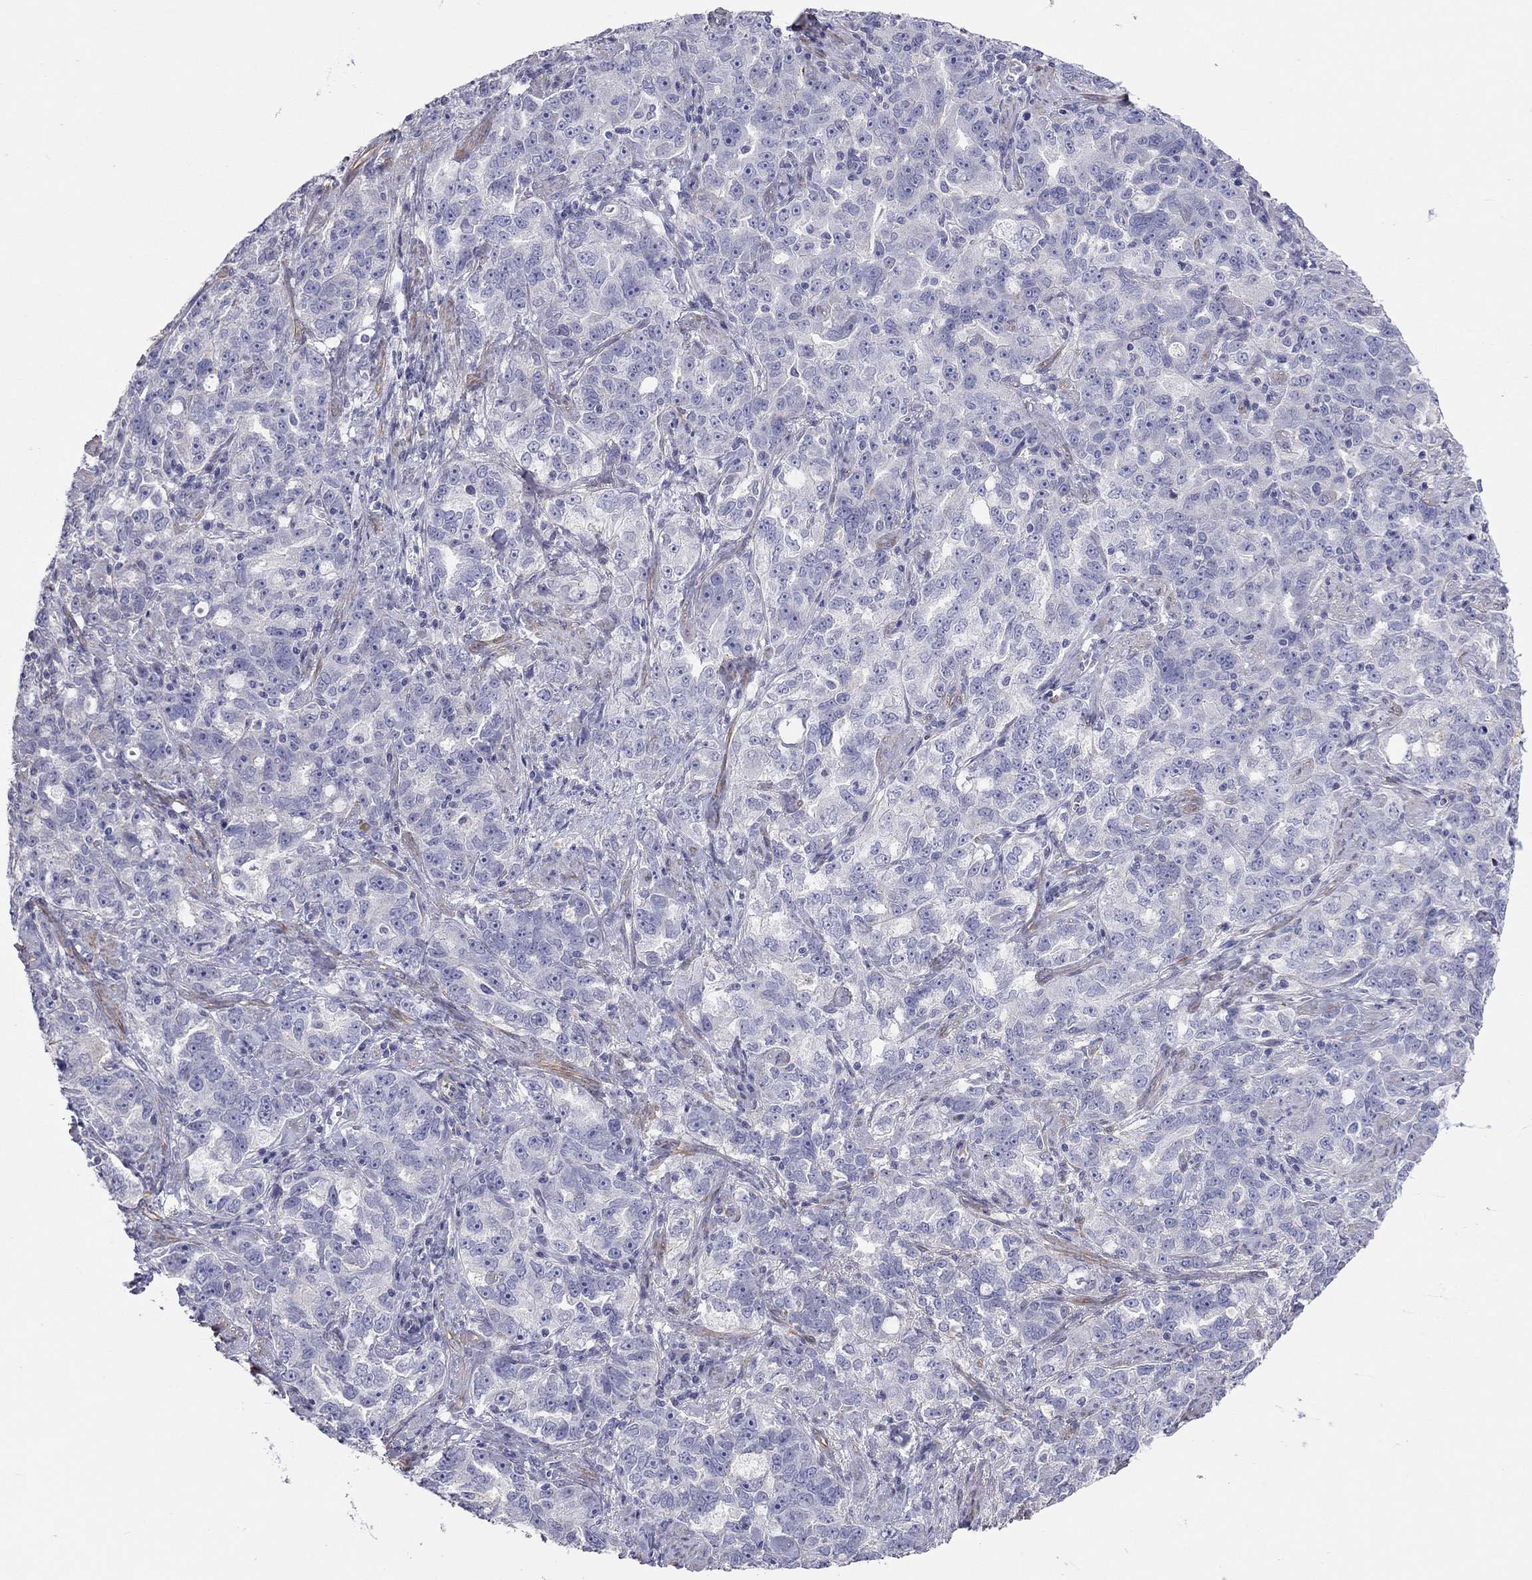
{"staining": {"intensity": "negative", "quantity": "none", "location": "none"}, "tissue": "ovarian cancer", "cell_type": "Tumor cells", "image_type": "cancer", "snomed": [{"axis": "morphology", "description": "Cystadenocarcinoma, serous, NOS"}, {"axis": "topography", "description": "Ovary"}], "caption": "This is a histopathology image of immunohistochemistry staining of serous cystadenocarcinoma (ovarian), which shows no staining in tumor cells.", "gene": "SYTL2", "patient": {"sex": "female", "age": 51}}